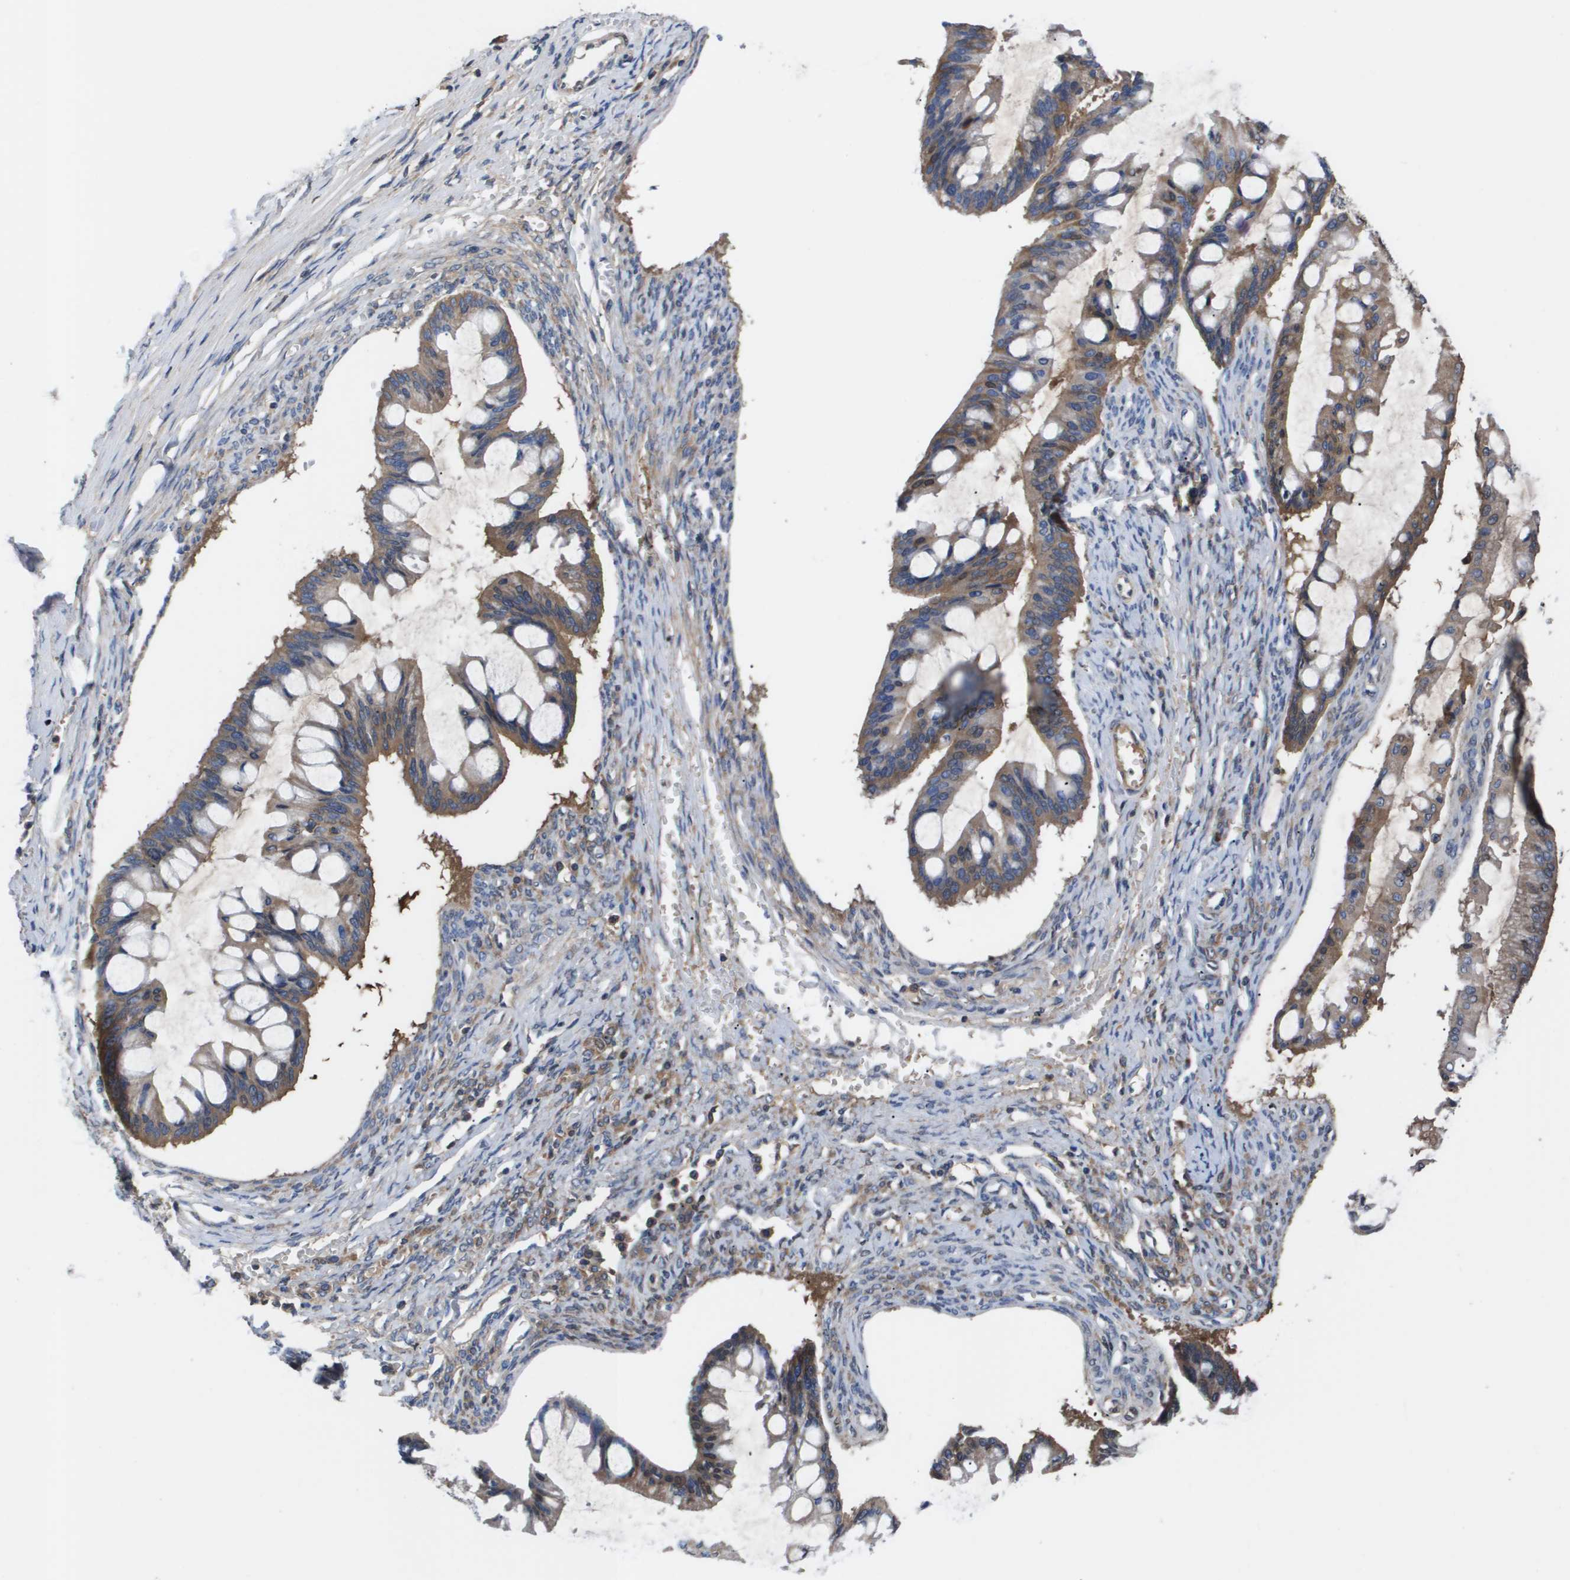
{"staining": {"intensity": "moderate", "quantity": ">75%", "location": "cytoplasmic/membranous"}, "tissue": "ovarian cancer", "cell_type": "Tumor cells", "image_type": "cancer", "snomed": [{"axis": "morphology", "description": "Cystadenocarcinoma, mucinous, NOS"}, {"axis": "topography", "description": "Ovary"}], "caption": "A brown stain highlights moderate cytoplasmic/membranous expression of a protein in mucinous cystadenocarcinoma (ovarian) tumor cells.", "gene": "SERPINA6", "patient": {"sex": "female", "age": 73}}